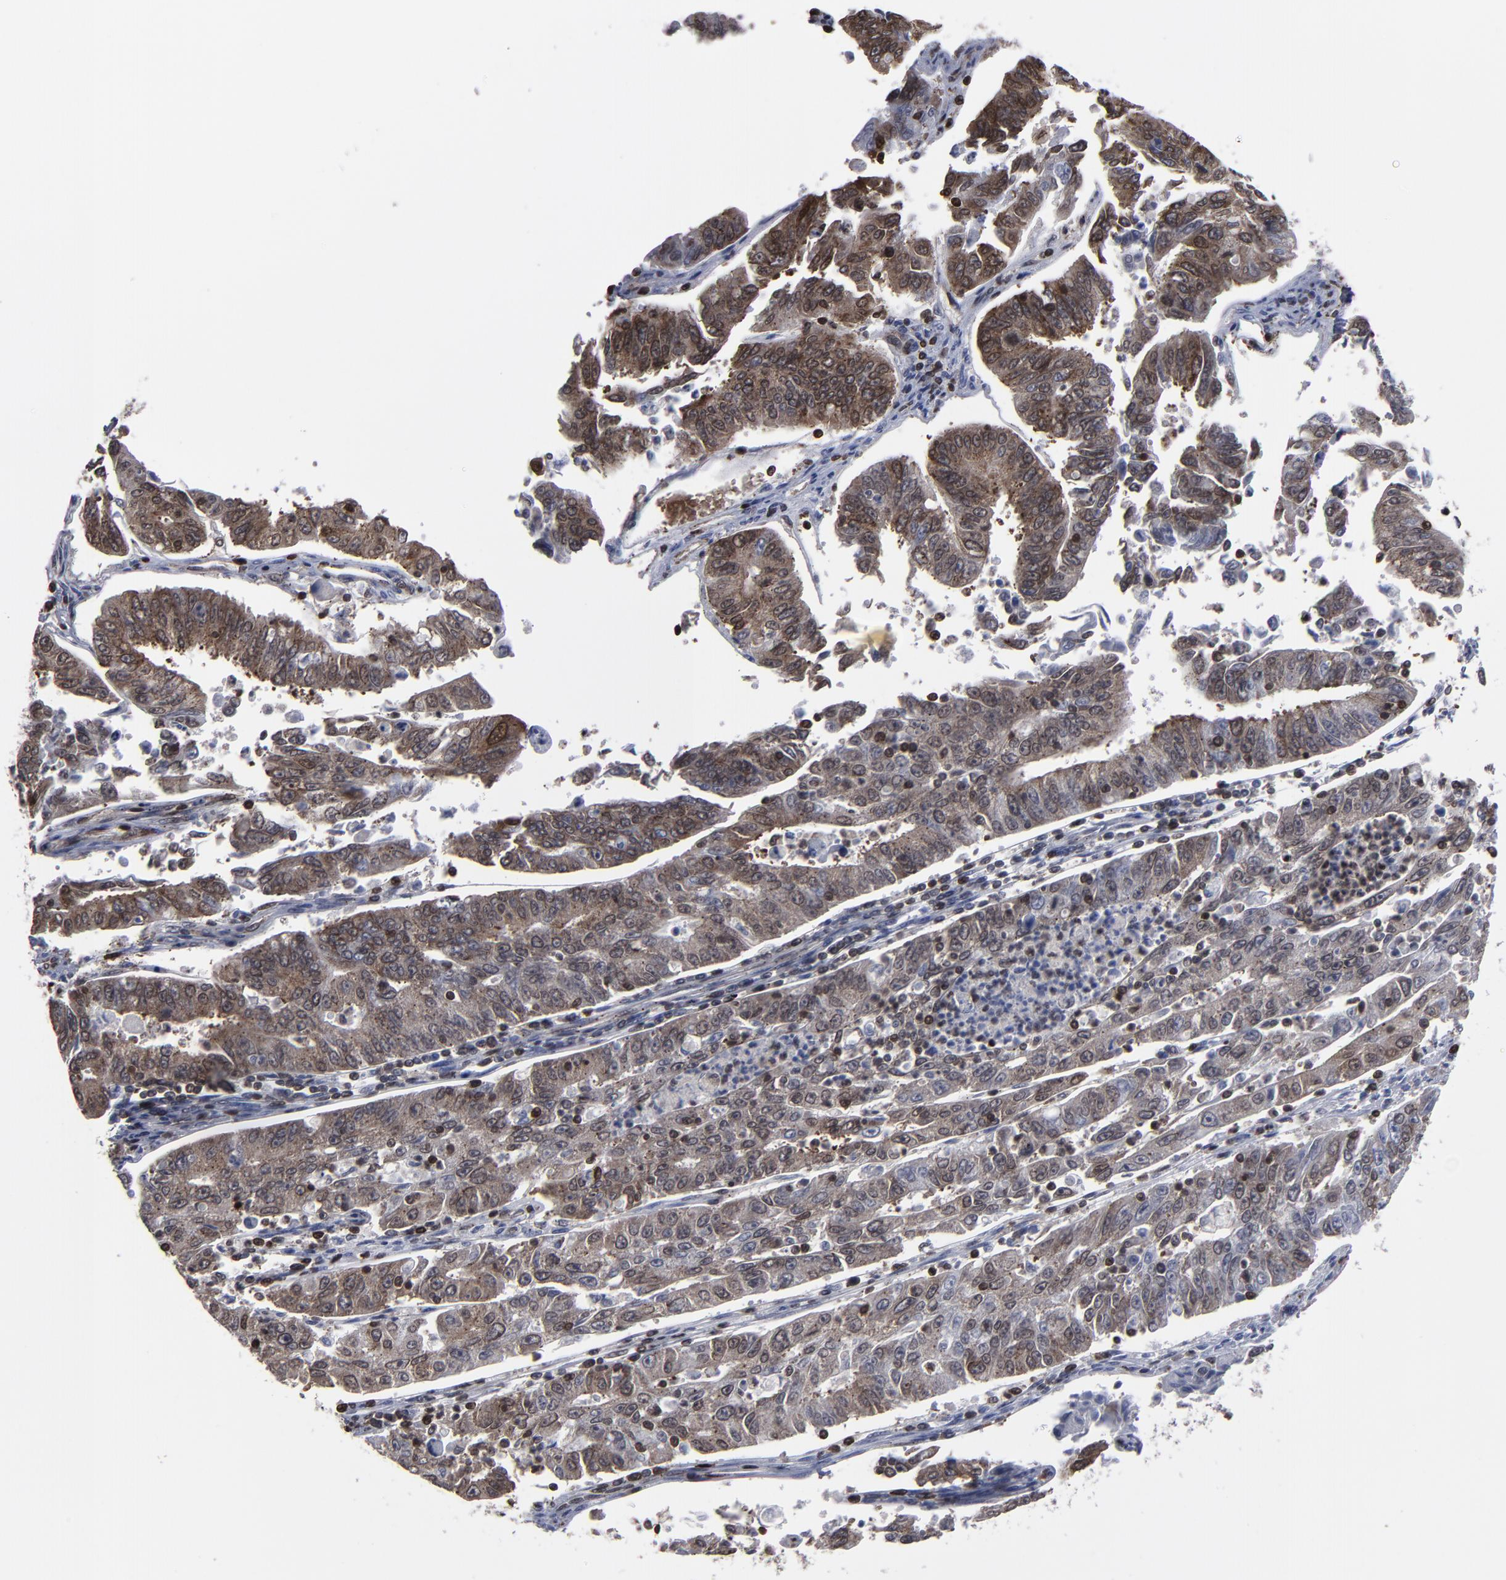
{"staining": {"intensity": "moderate", "quantity": ">75%", "location": "cytoplasmic/membranous,nuclear"}, "tissue": "endometrial cancer", "cell_type": "Tumor cells", "image_type": "cancer", "snomed": [{"axis": "morphology", "description": "Adenocarcinoma, NOS"}, {"axis": "topography", "description": "Endometrium"}], "caption": "Protein staining demonstrates moderate cytoplasmic/membranous and nuclear staining in approximately >75% of tumor cells in adenocarcinoma (endometrial).", "gene": "KIAA2026", "patient": {"sex": "female", "age": 42}}